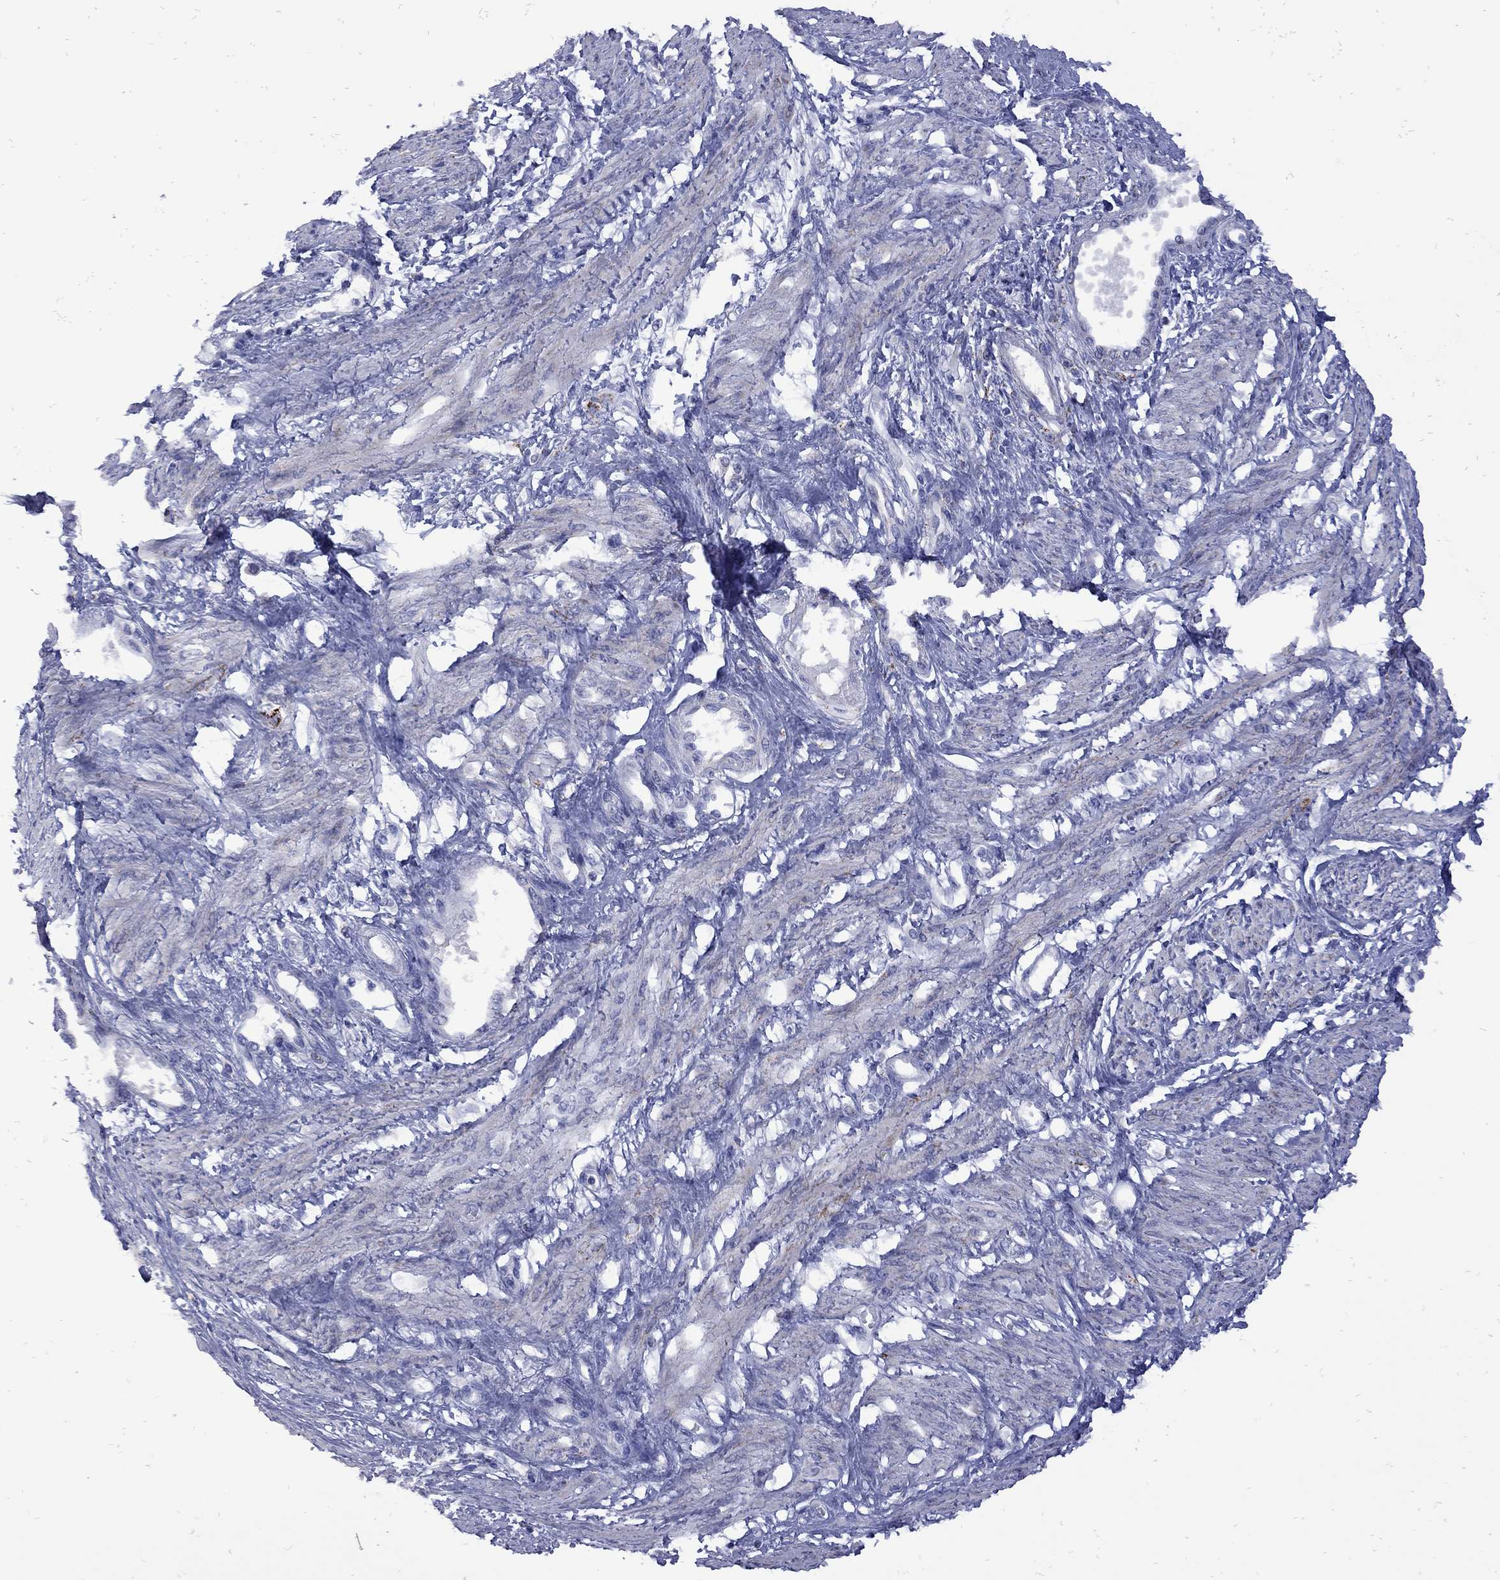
{"staining": {"intensity": "negative", "quantity": "none", "location": "none"}, "tissue": "smooth muscle", "cell_type": "Smooth muscle cells", "image_type": "normal", "snomed": [{"axis": "morphology", "description": "Normal tissue, NOS"}, {"axis": "topography", "description": "Smooth muscle"}, {"axis": "topography", "description": "Uterus"}], "caption": "Immunohistochemistry of benign smooth muscle shows no staining in smooth muscle cells.", "gene": "SESTD1", "patient": {"sex": "female", "age": 39}}